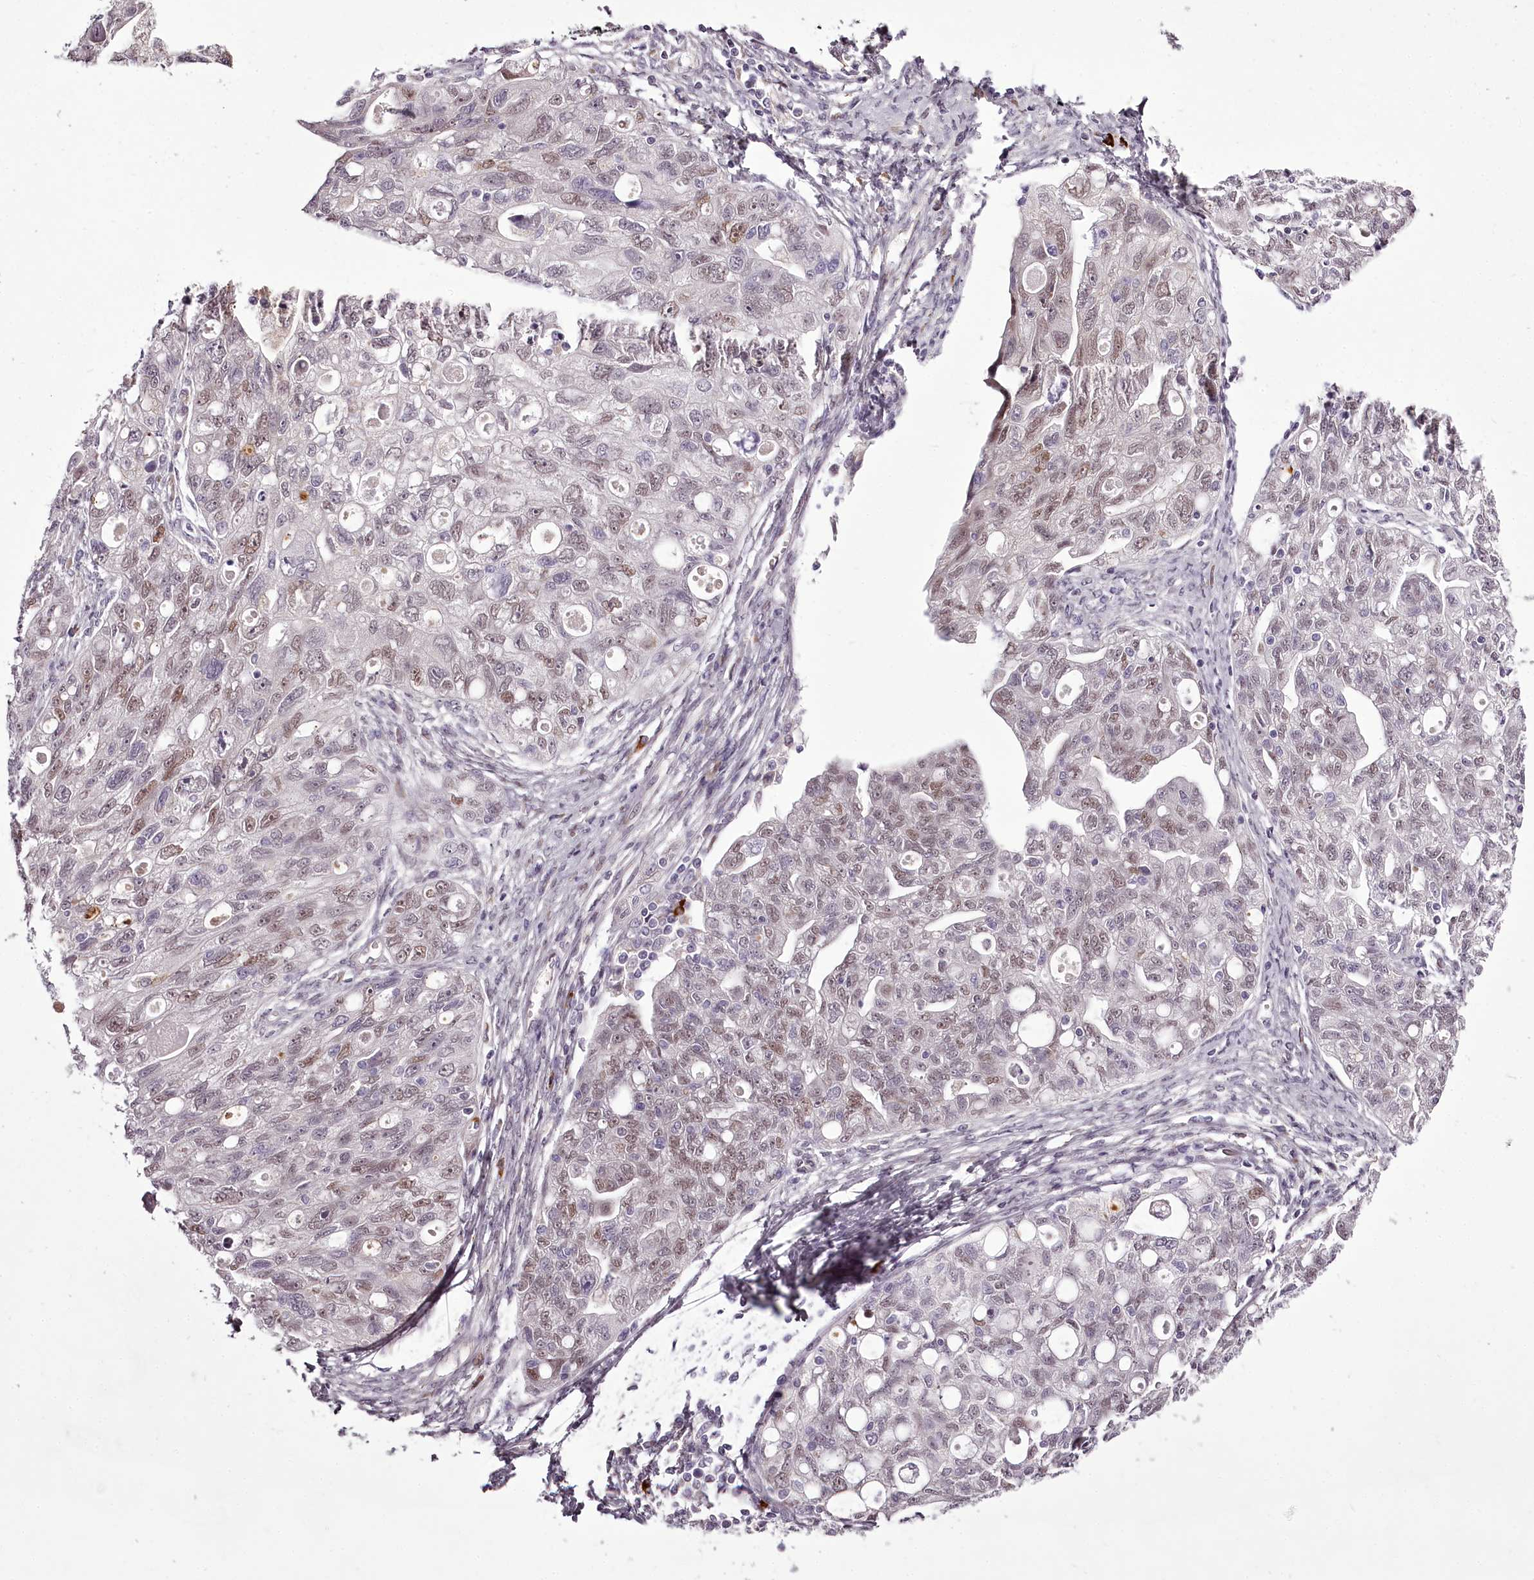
{"staining": {"intensity": "weak", "quantity": "25%-75%", "location": "nuclear"}, "tissue": "ovarian cancer", "cell_type": "Tumor cells", "image_type": "cancer", "snomed": [{"axis": "morphology", "description": "Carcinoma, NOS"}, {"axis": "morphology", "description": "Cystadenocarcinoma, serous, NOS"}, {"axis": "topography", "description": "Ovary"}], "caption": "Human ovarian serous cystadenocarcinoma stained with a protein marker demonstrates weak staining in tumor cells.", "gene": "C1orf56", "patient": {"sex": "female", "age": 69}}